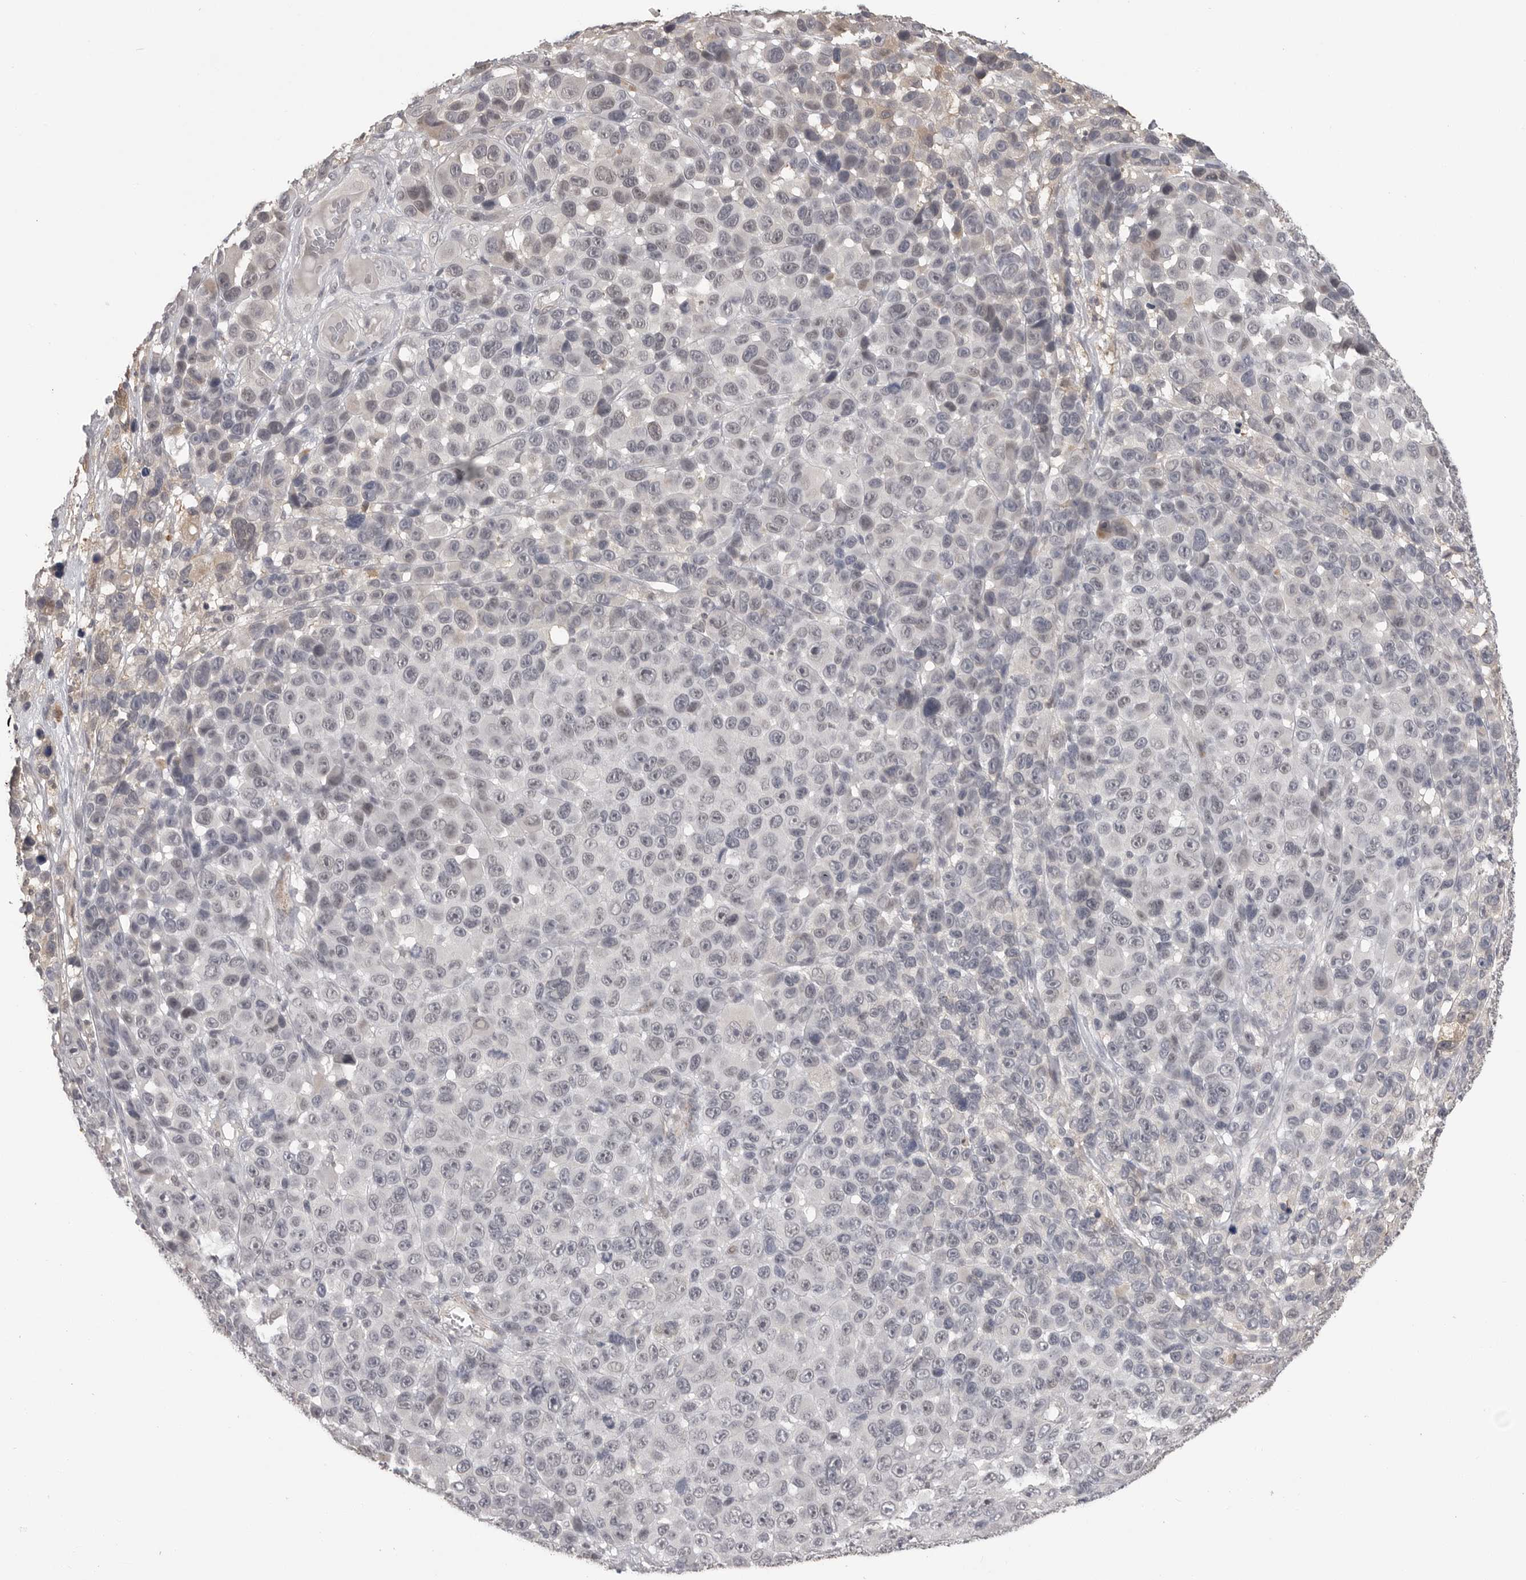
{"staining": {"intensity": "weak", "quantity": "<25%", "location": "nuclear"}, "tissue": "melanoma", "cell_type": "Tumor cells", "image_type": "cancer", "snomed": [{"axis": "morphology", "description": "Malignant melanoma, NOS"}, {"axis": "topography", "description": "Skin"}], "caption": "Tumor cells are negative for brown protein staining in malignant melanoma. Nuclei are stained in blue.", "gene": "PLEKHF1", "patient": {"sex": "male", "age": 53}}